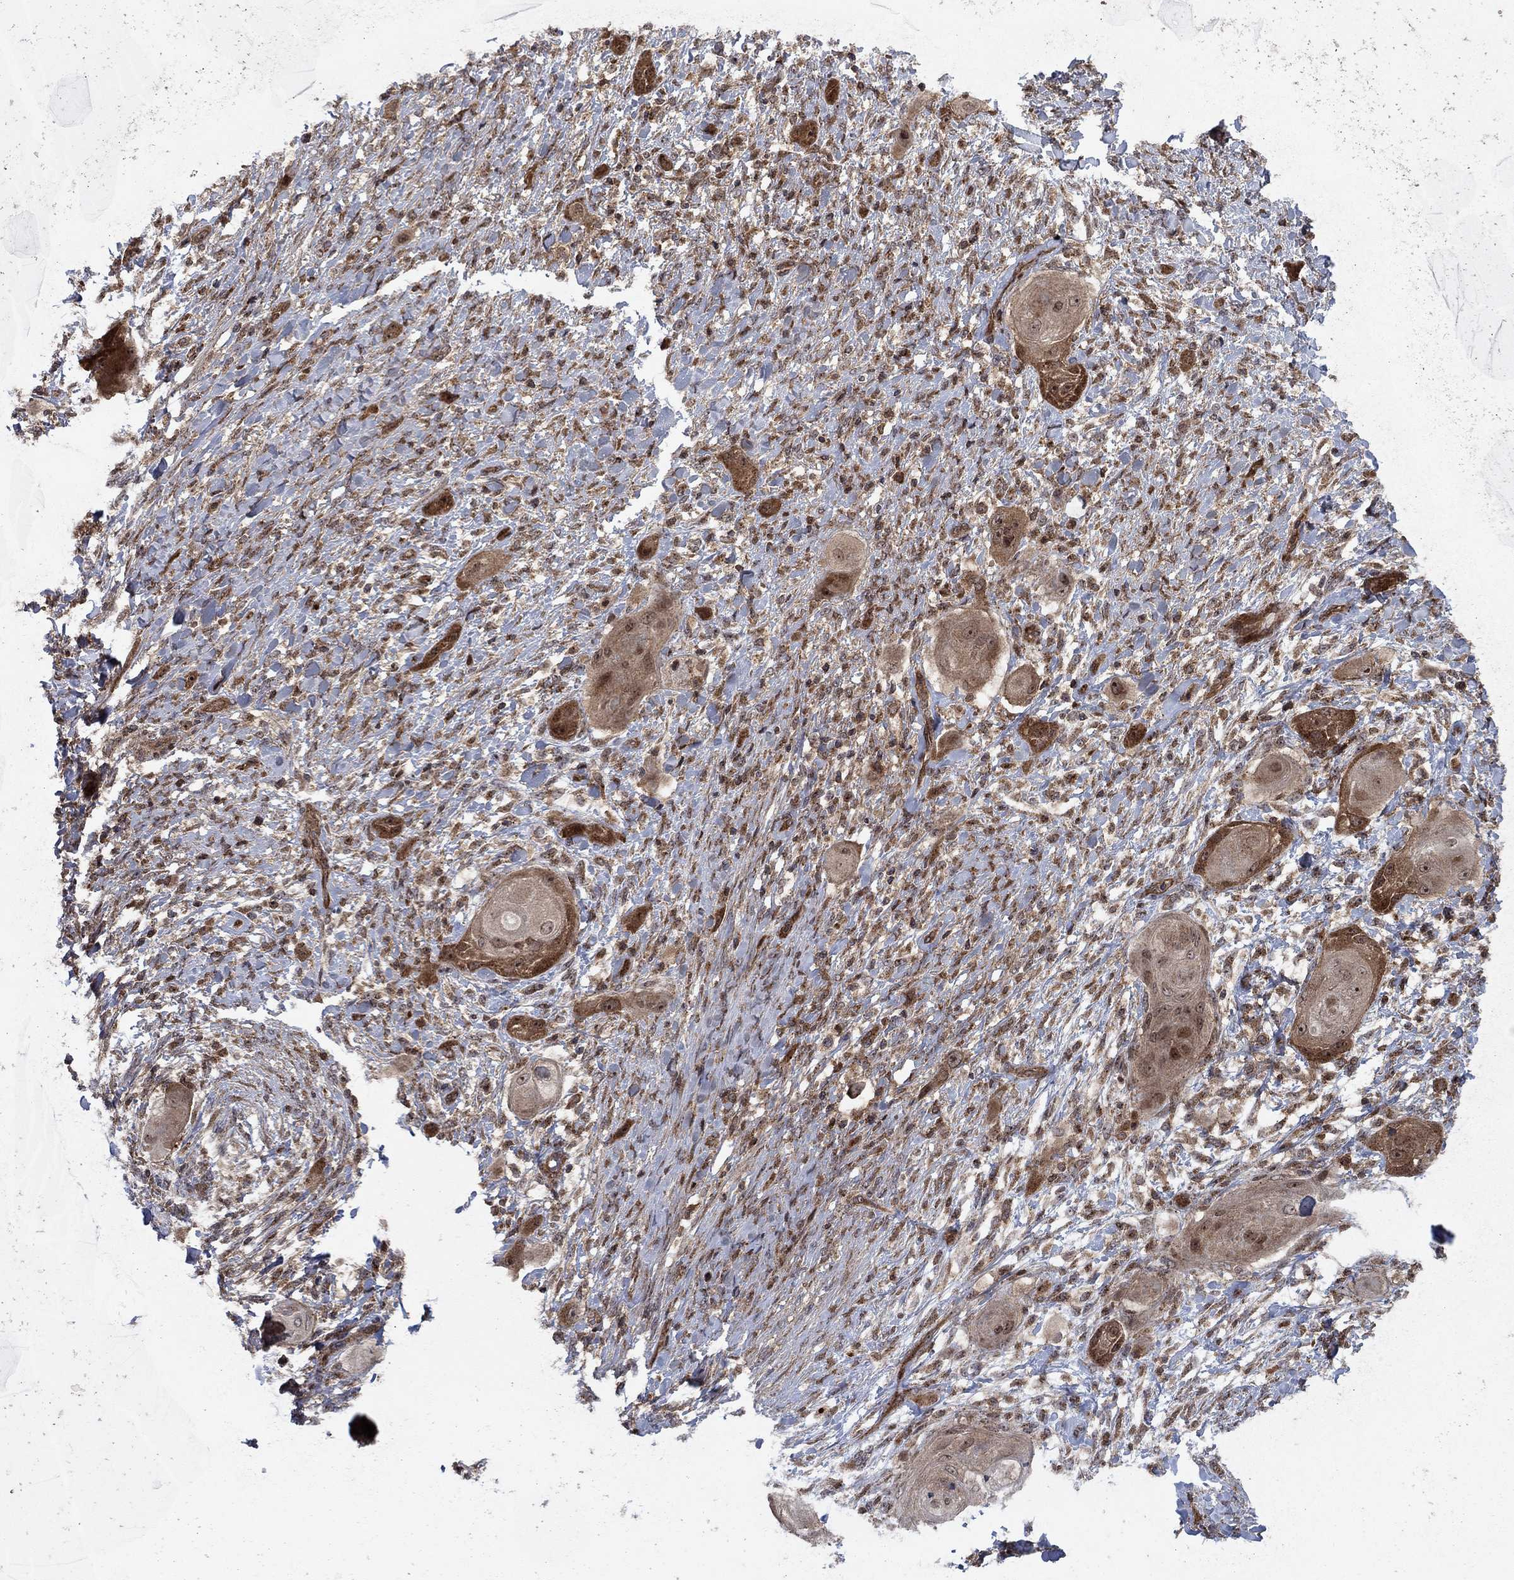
{"staining": {"intensity": "moderate", "quantity": "25%-75%", "location": "cytoplasmic/membranous"}, "tissue": "skin cancer", "cell_type": "Tumor cells", "image_type": "cancer", "snomed": [{"axis": "morphology", "description": "Squamous cell carcinoma, NOS"}, {"axis": "topography", "description": "Skin"}], "caption": "The photomicrograph shows staining of squamous cell carcinoma (skin), revealing moderate cytoplasmic/membranous protein expression (brown color) within tumor cells. The staining was performed using DAB (3,3'-diaminobenzidine) to visualize the protein expression in brown, while the nuclei were stained in blue with hematoxylin (Magnification: 20x).", "gene": "IFI35", "patient": {"sex": "male", "age": 62}}